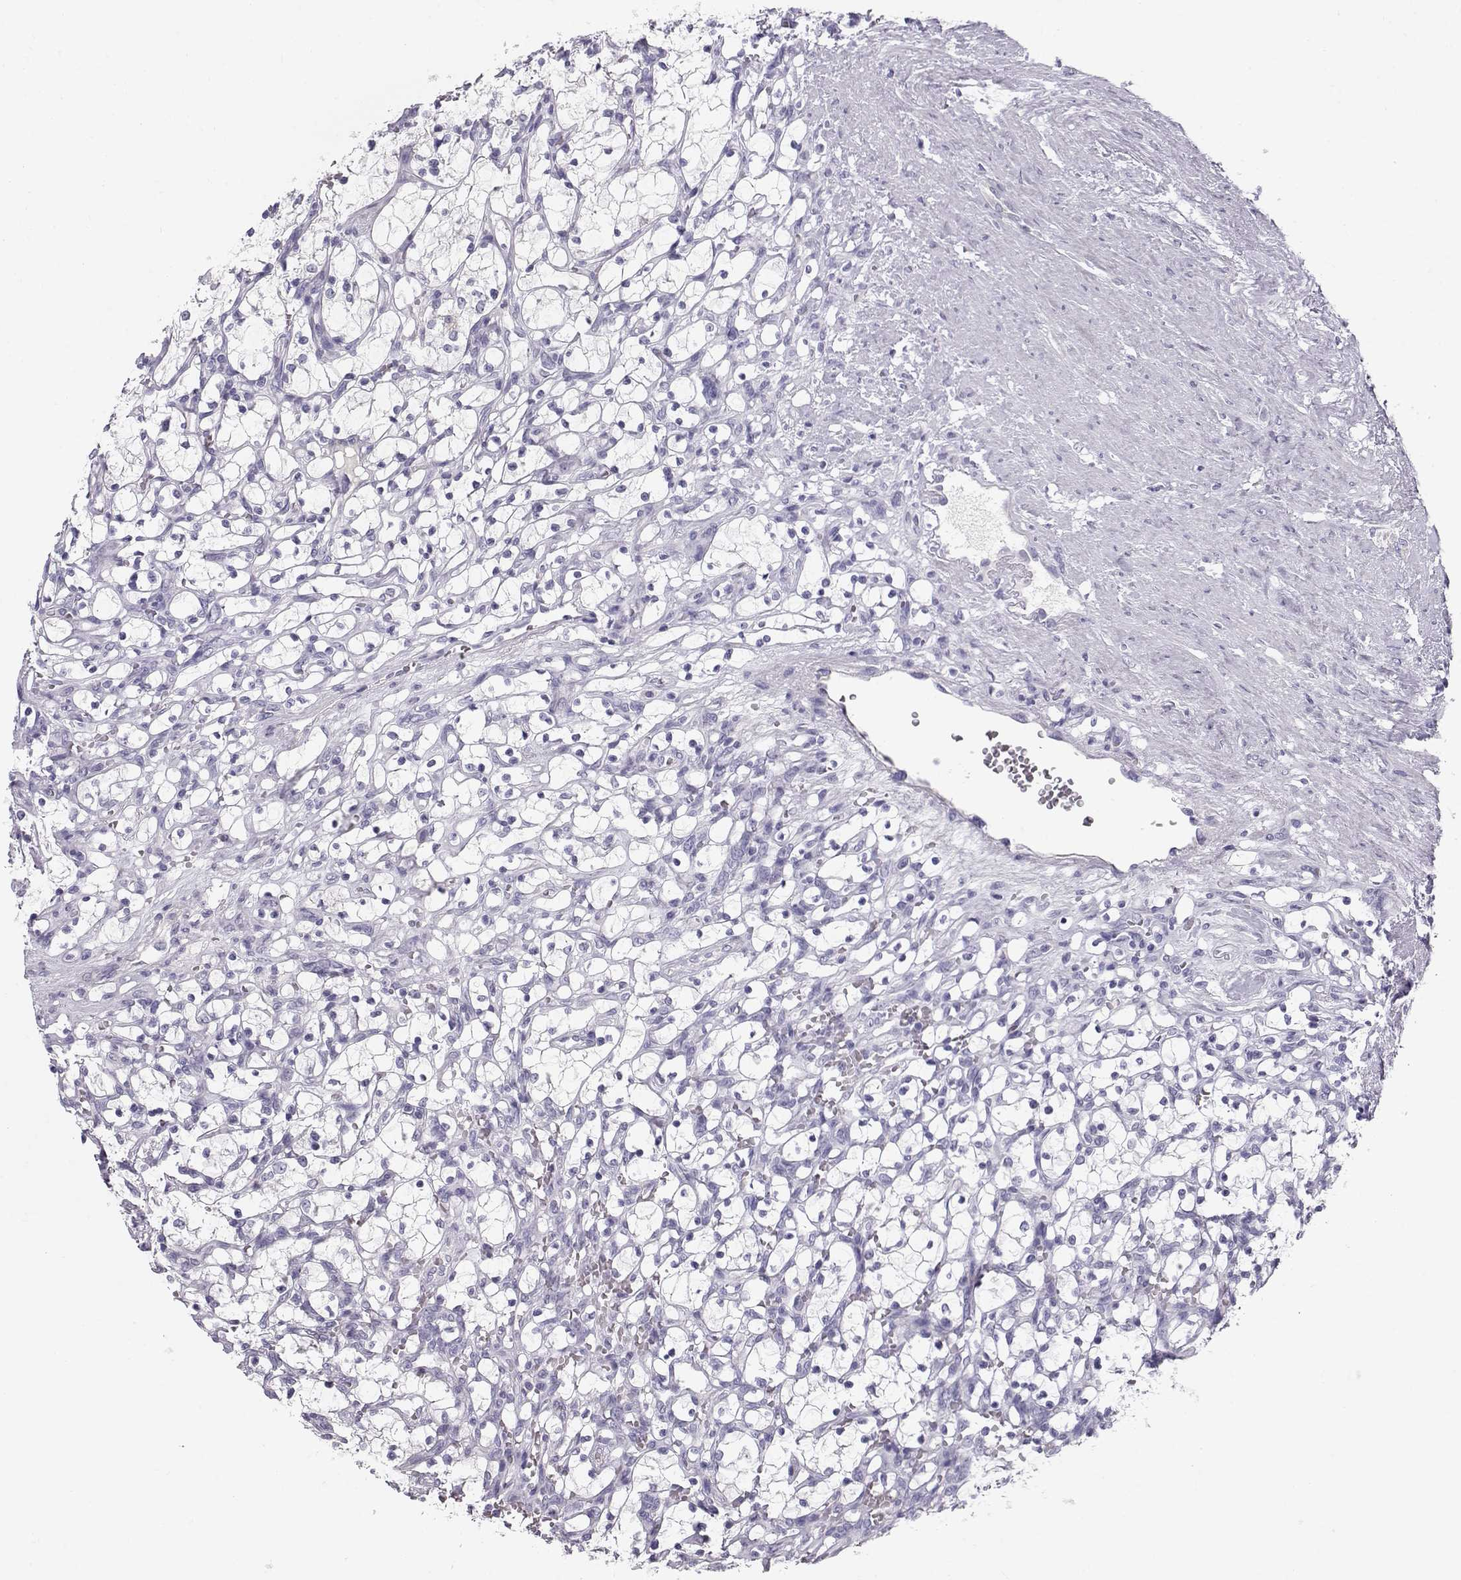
{"staining": {"intensity": "negative", "quantity": "none", "location": "none"}, "tissue": "renal cancer", "cell_type": "Tumor cells", "image_type": "cancer", "snomed": [{"axis": "morphology", "description": "Adenocarcinoma, NOS"}, {"axis": "topography", "description": "Kidney"}], "caption": "The histopathology image exhibits no significant positivity in tumor cells of adenocarcinoma (renal).", "gene": "GPR26", "patient": {"sex": "female", "age": 69}}